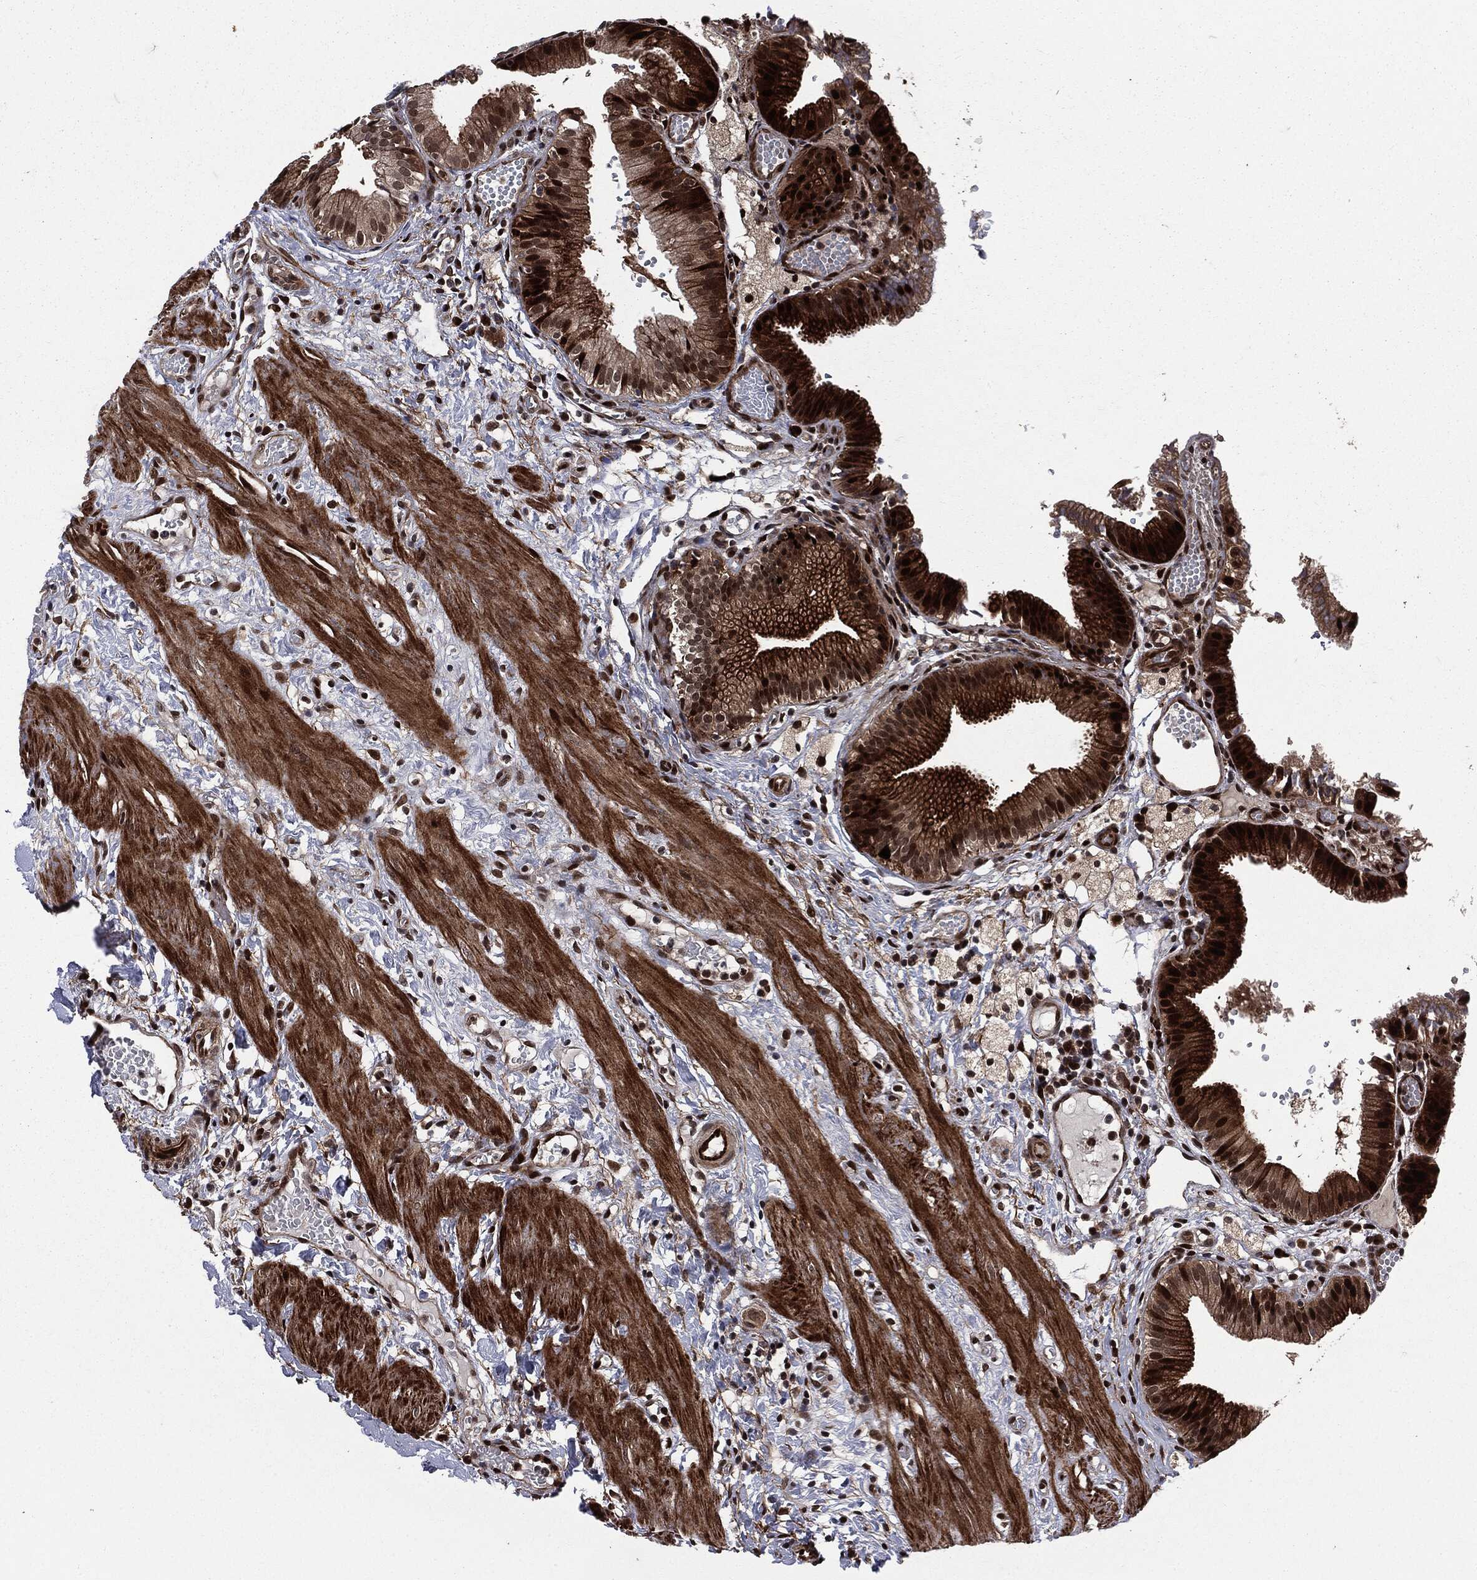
{"staining": {"intensity": "strong", "quantity": ">75%", "location": "cytoplasmic/membranous,nuclear"}, "tissue": "gallbladder", "cell_type": "Glandular cells", "image_type": "normal", "snomed": [{"axis": "morphology", "description": "Normal tissue, NOS"}, {"axis": "topography", "description": "Gallbladder"}], "caption": "Strong cytoplasmic/membranous,nuclear expression for a protein is seen in about >75% of glandular cells of unremarkable gallbladder using IHC.", "gene": "SMAD4", "patient": {"sex": "female", "age": 24}}